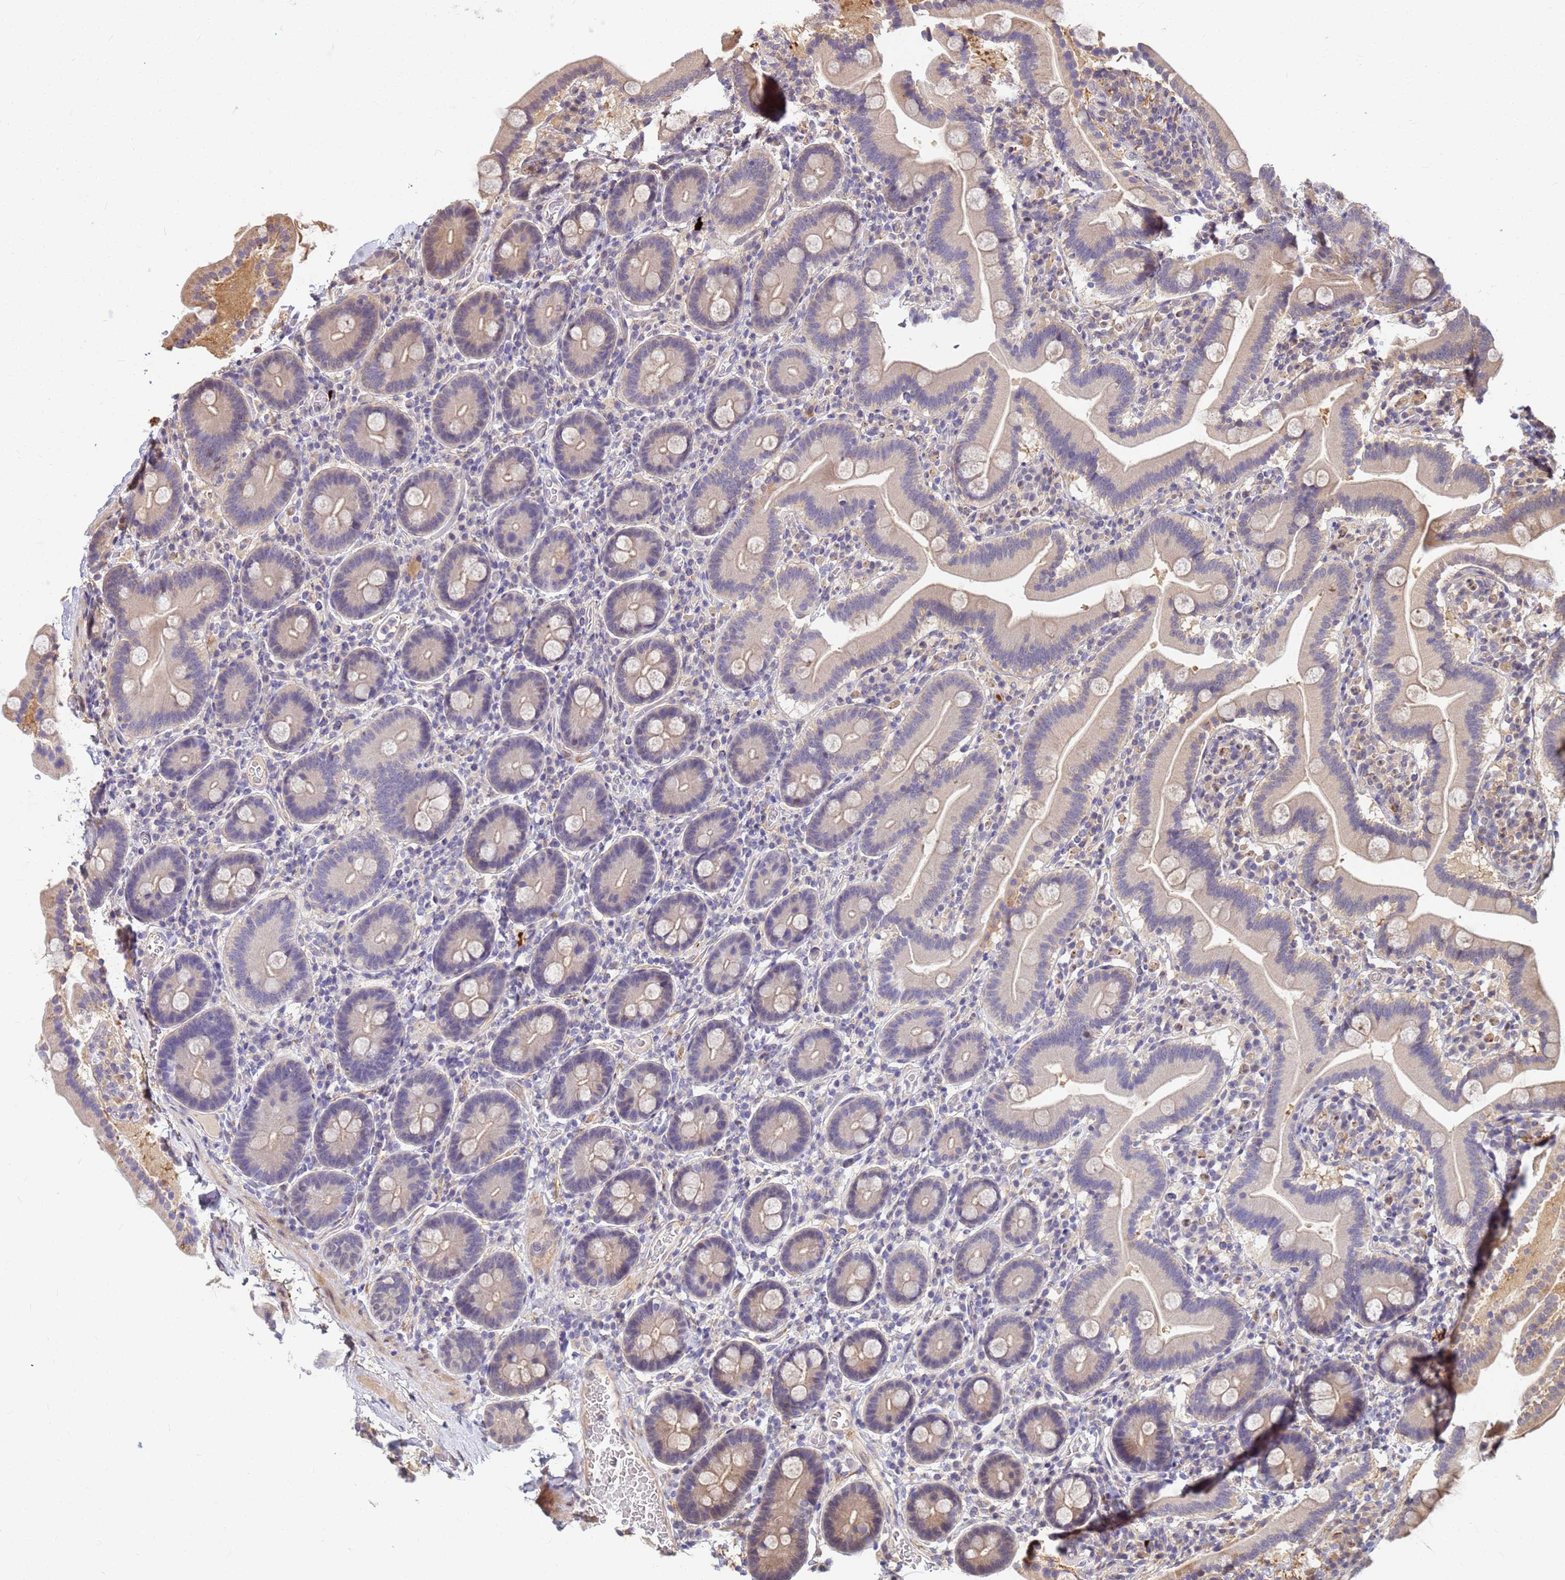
{"staining": {"intensity": "weak", "quantity": "<25%", "location": "cytoplasmic/membranous"}, "tissue": "duodenum", "cell_type": "Glandular cells", "image_type": "normal", "snomed": [{"axis": "morphology", "description": "Normal tissue, NOS"}, {"axis": "topography", "description": "Duodenum"}], "caption": "Immunohistochemistry (IHC) of normal duodenum demonstrates no staining in glandular cells. (DAB (3,3'-diaminobenzidine) immunohistochemistry, high magnification).", "gene": "DUS4L", "patient": {"sex": "male", "age": 55}}